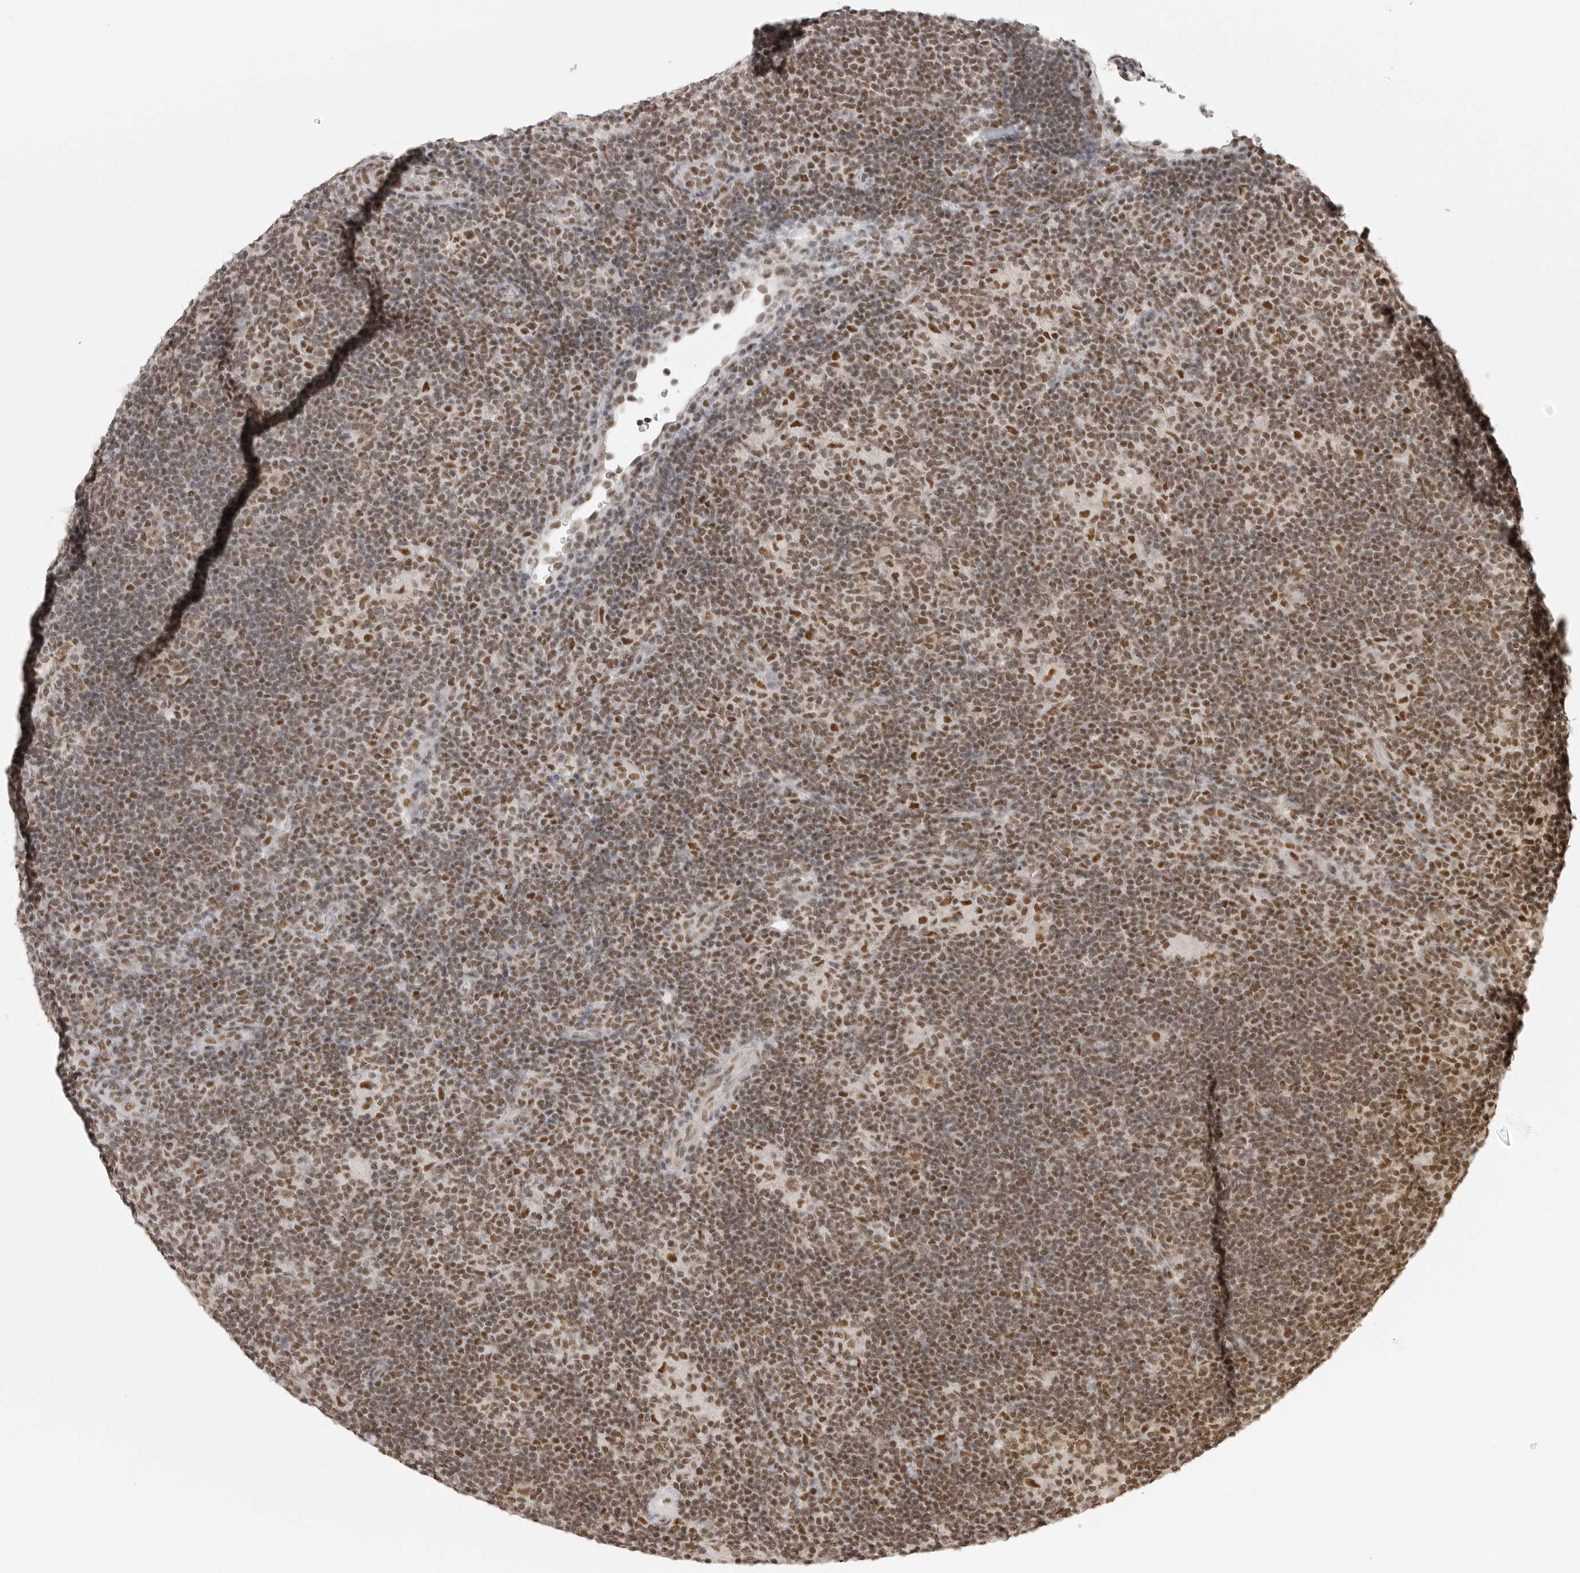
{"staining": {"intensity": "moderate", "quantity": ">75%", "location": "nuclear"}, "tissue": "lymphoma", "cell_type": "Tumor cells", "image_type": "cancer", "snomed": [{"axis": "morphology", "description": "Hodgkin's disease, NOS"}, {"axis": "topography", "description": "Lymph node"}], "caption": "A histopathology image of human lymphoma stained for a protein demonstrates moderate nuclear brown staining in tumor cells.", "gene": "RPA2", "patient": {"sex": "female", "age": 57}}